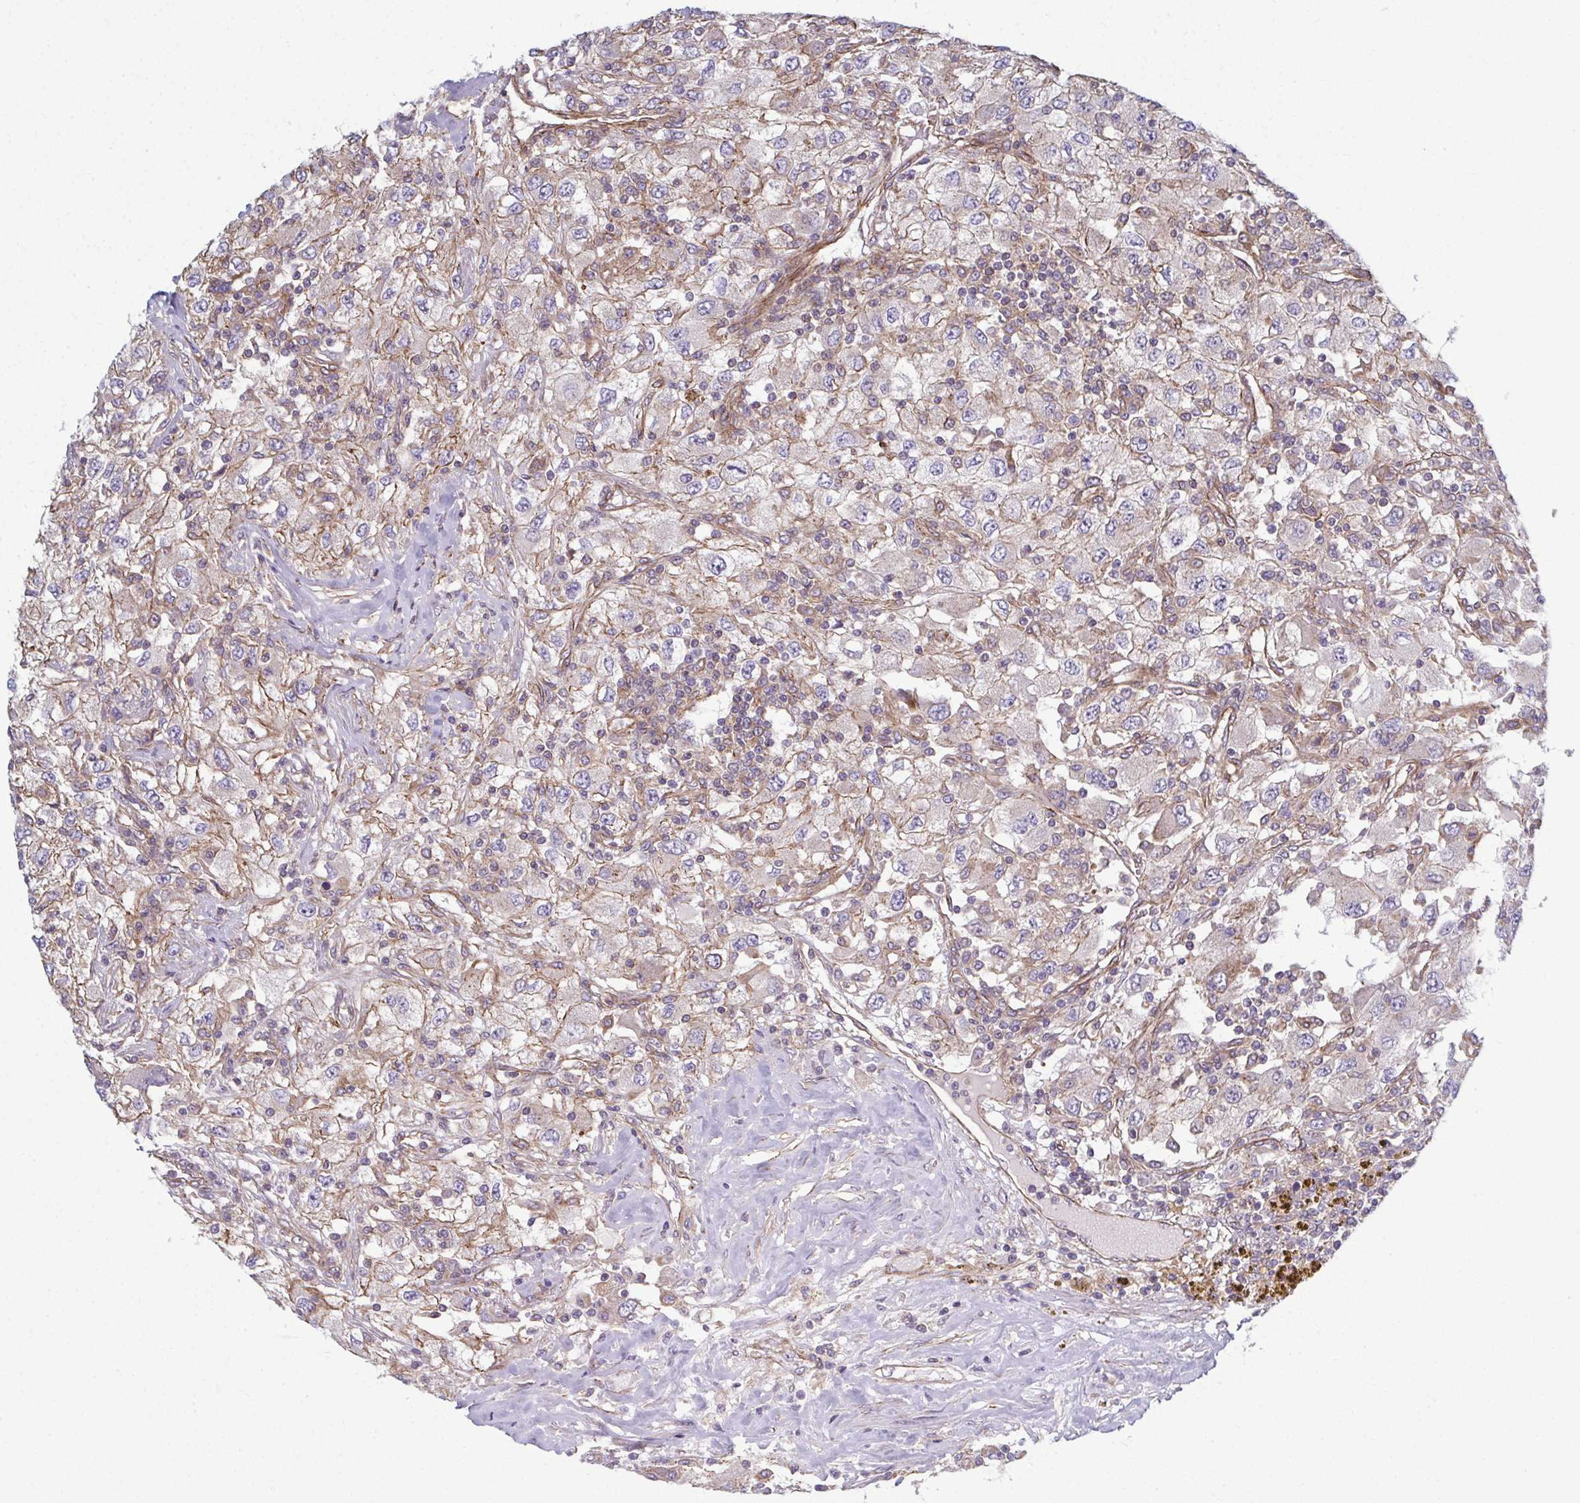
{"staining": {"intensity": "weak", "quantity": "25%-75%", "location": "cytoplasmic/membranous"}, "tissue": "renal cancer", "cell_type": "Tumor cells", "image_type": "cancer", "snomed": [{"axis": "morphology", "description": "Adenocarcinoma, NOS"}, {"axis": "topography", "description": "Kidney"}], "caption": "Protein expression analysis of renal cancer (adenocarcinoma) demonstrates weak cytoplasmic/membranous expression in approximately 25%-75% of tumor cells.", "gene": "EID2B", "patient": {"sex": "female", "age": 67}}